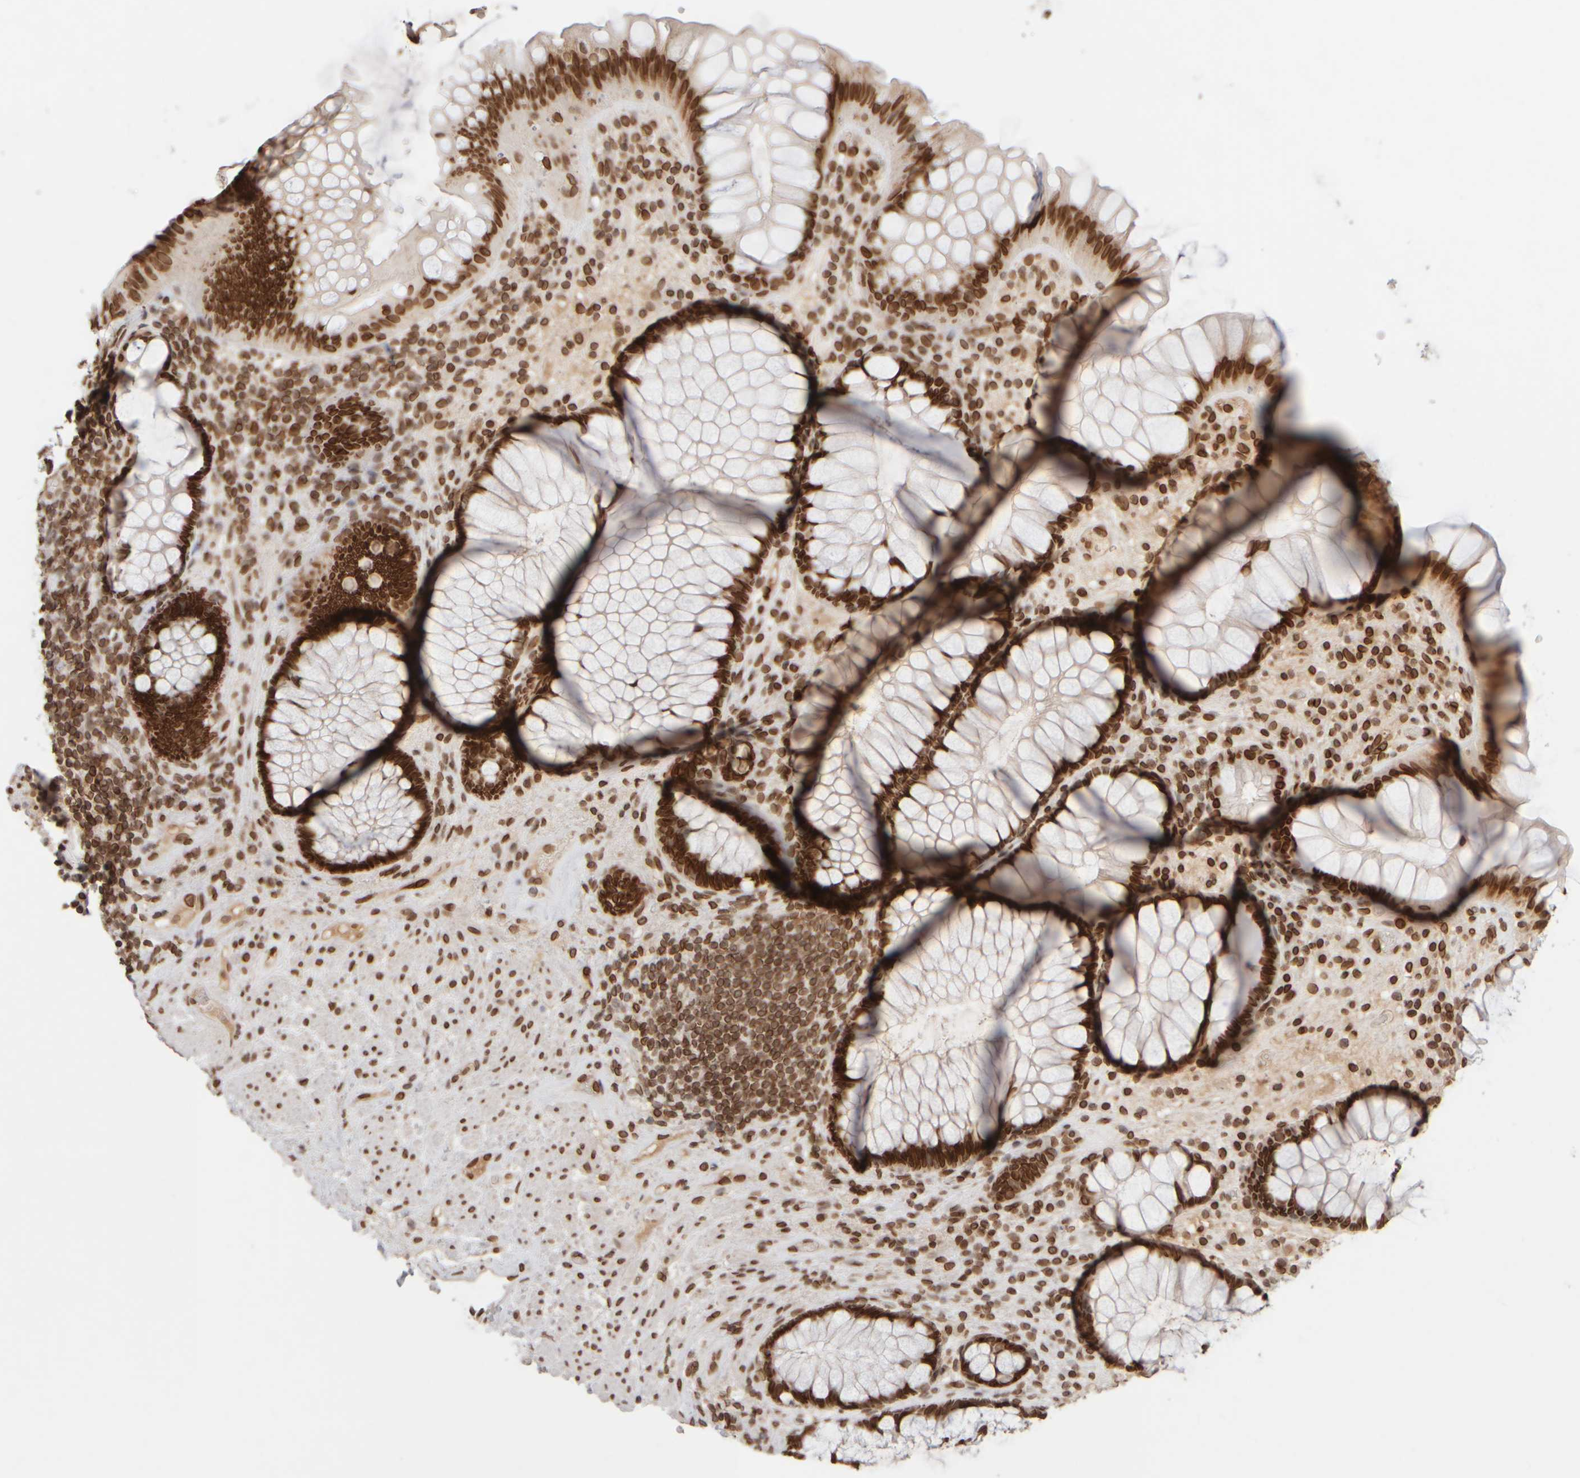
{"staining": {"intensity": "strong", "quantity": ">75%", "location": "cytoplasmic/membranous,nuclear"}, "tissue": "rectum", "cell_type": "Glandular cells", "image_type": "normal", "snomed": [{"axis": "morphology", "description": "Normal tissue, NOS"}, {"axis": "topography", "description": "Rectum"}], "caption": "Rectum stained with immunohistochemistry demonstrates strong cytoplasmic/membranous,nuclear staining in approximately >75% of glandular cells. The protein is stained brown, and the nuclei are stained in blue (DAB (3,3'-diaminobenzidine) IHC with brightfield microscopy, high magnification).", "gene": "ZC3HC1", "patient": {"sex": "male", "age": 51}}